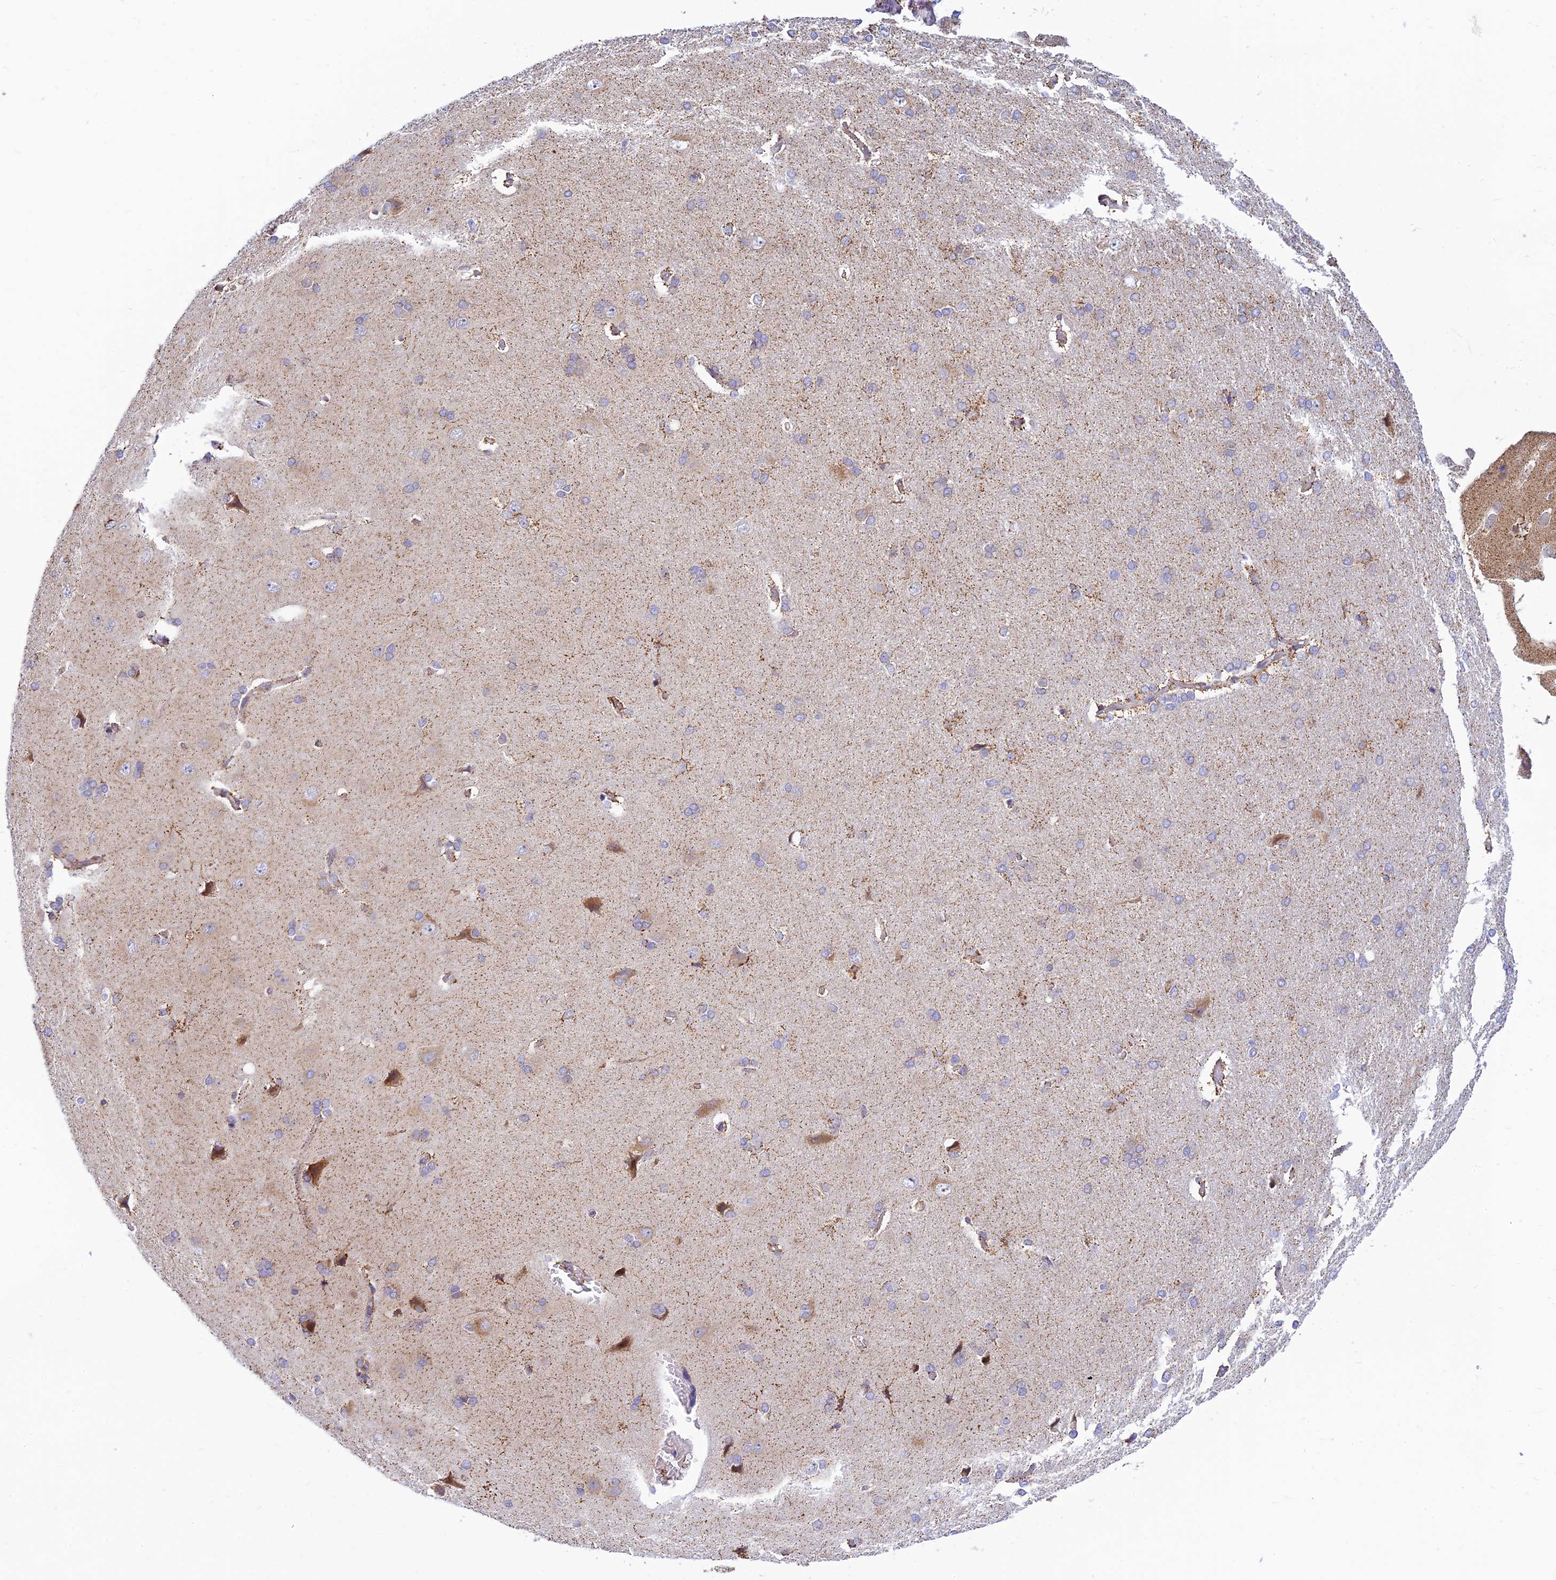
{"staining": {"intensity": "negative", "quantity": "none", "location": "none"}, "tissue": "cerebral cortex", "cell_type": "Endothelial cells", "image_type": "normal", "snomed": [{"axis": "morphology", "description": "Normal tissue, NOS"}, {"axis": "topography", "description": "Cerebral cortex"}], "caption": "Cerebral cortex stained for a protein using immunohistochemistry shows no staining endothelial cells.", "gene": "HOOK2", "patient": {"sex": "male", "age": 62}}